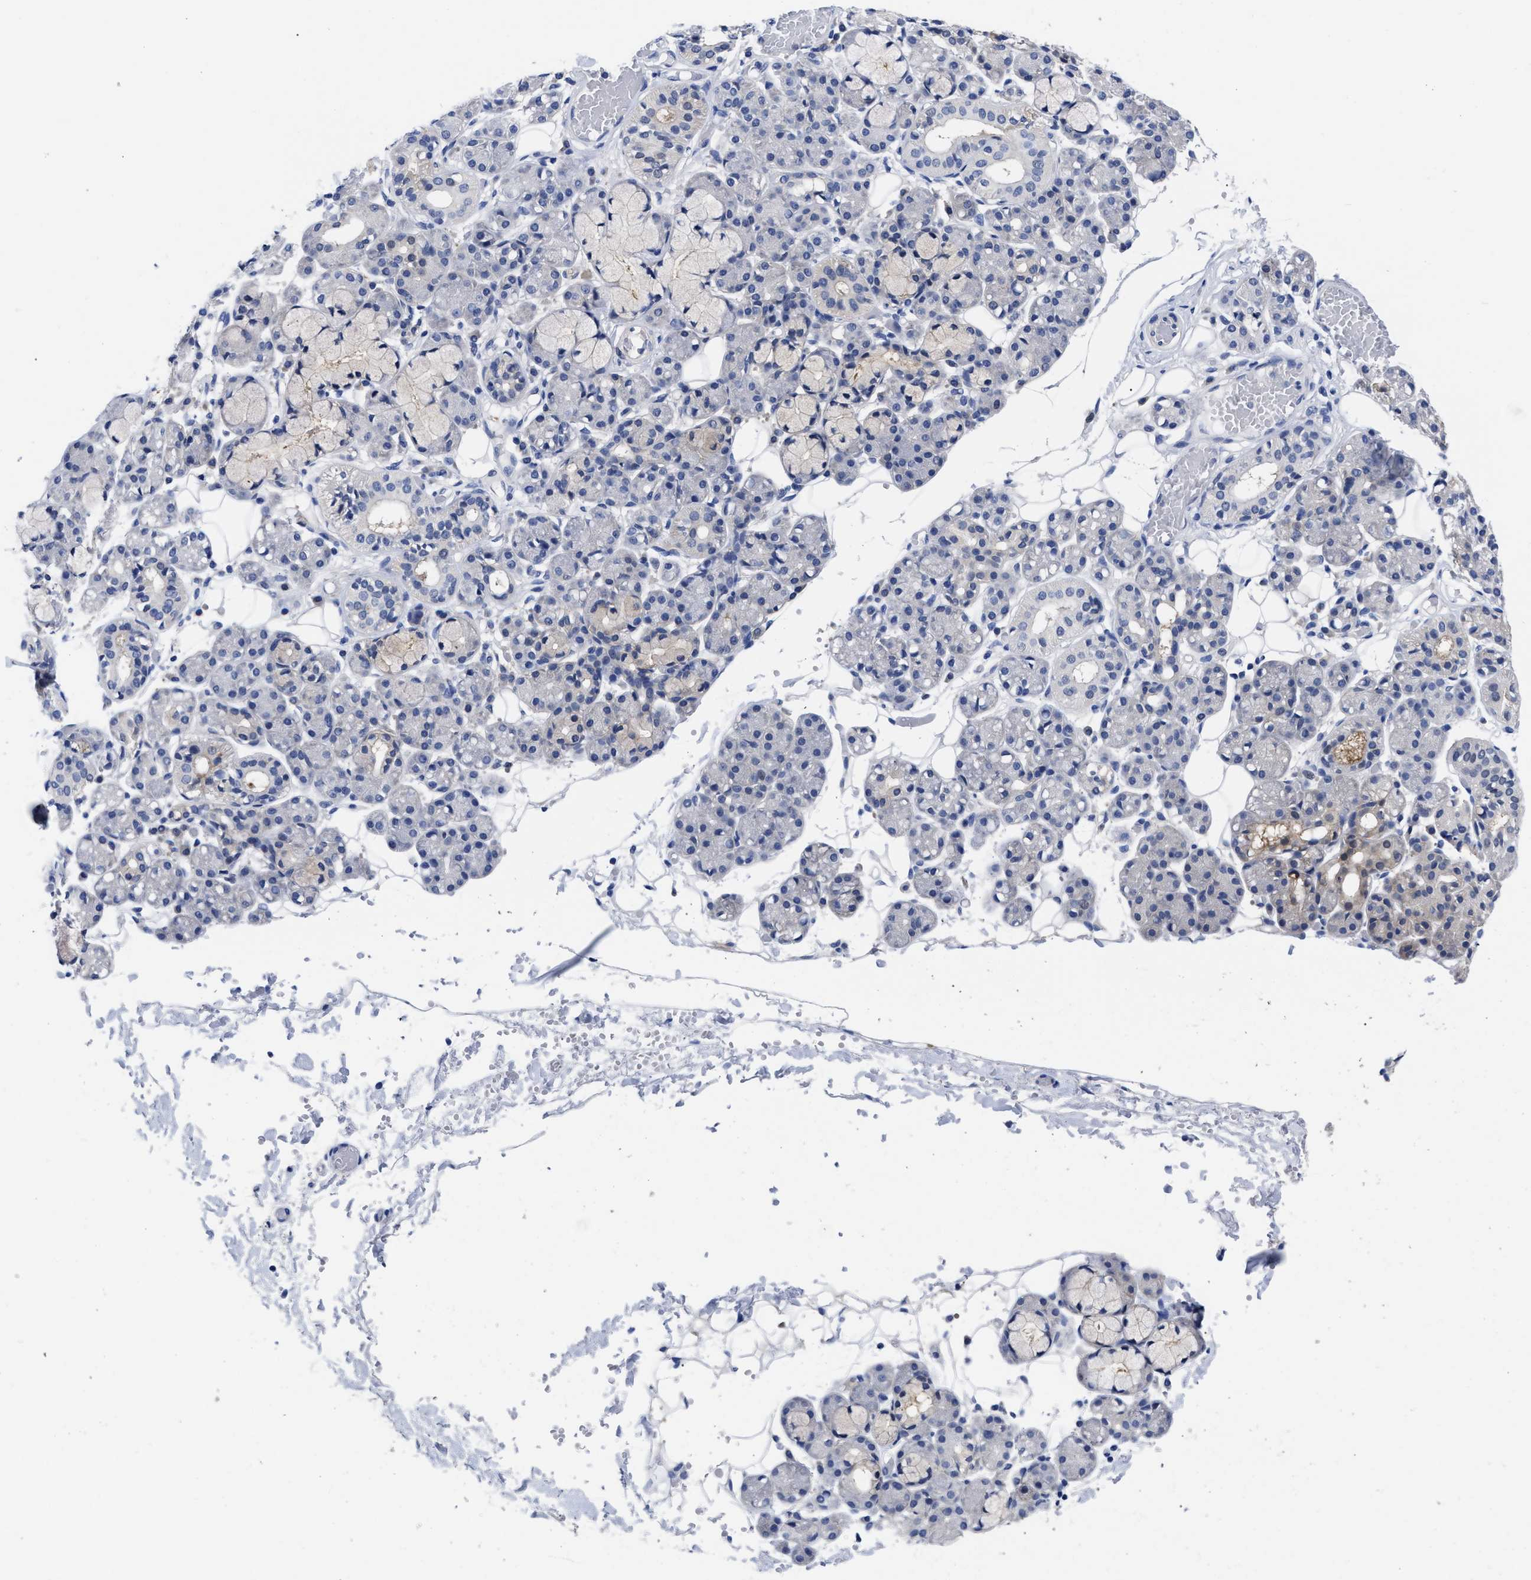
{"staining": {"intensity": "moderate", "quantity": "<25%", "location": "cytoplasmic/membranous"}, "tissue": "salivary gland", "cell_type": "Glandular cells", "image_type": "normal", "snomed": [{"axis": "morphology", "description": "Normal tissue, NOS"}, {"axis": "topography", "description": "Salivary gland"}], "caption": "About <25% of glandular cells in unremarkable human salivary gland demonstrate moderate cytoplasmic/membranous protein positivity as visualized by brown immunohistochemical staining.", "gene": "RBKS", "patient": {"sex": "male", "age": 63}}